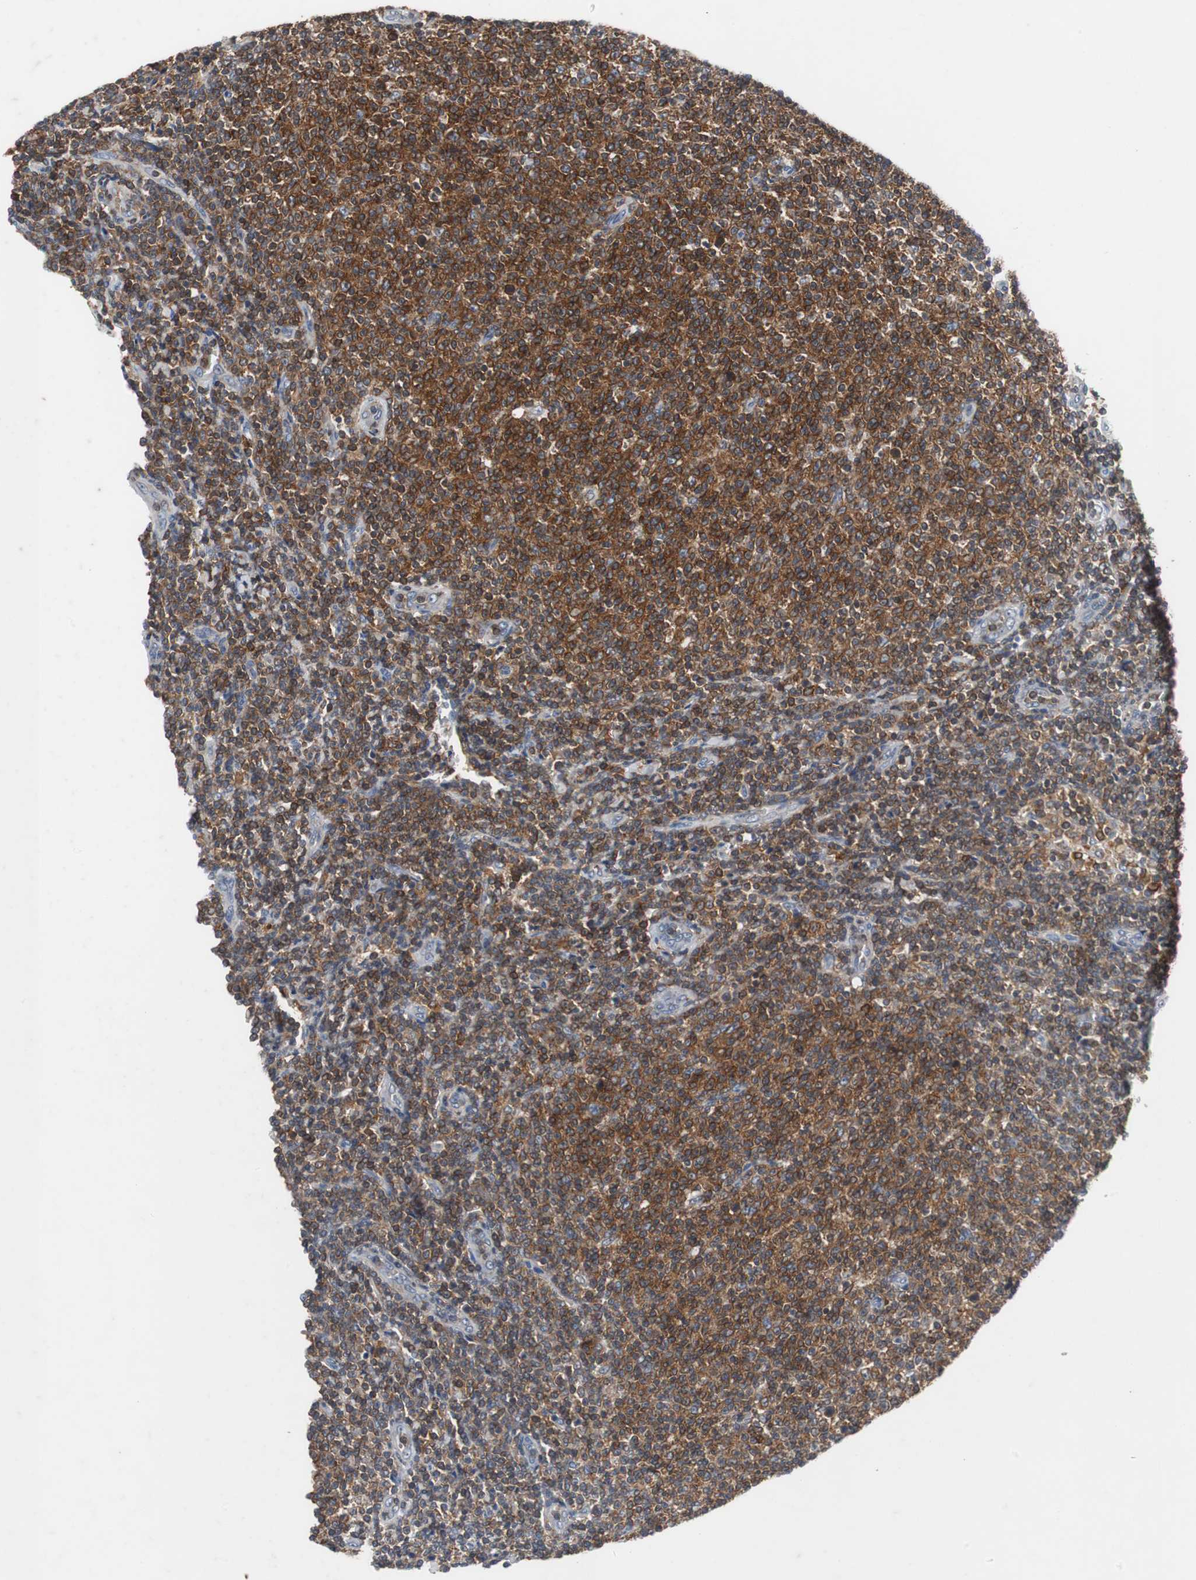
{"staining": {"intensity": "strong", "quantity": ">75%", "location": "cytoplasmic/membranous"}, "tissue": "lymphoma", "cell_type": "Tumor cells", "image_type": "cancer", "snomed": [{"axis": "morphology", "description": "Malignant lymphoma, non-Hodgkin's type, Low grade"}, {"axis": "topography", "description": "Lymph node"}], "caption": "Malignant lymphoma, non-Hodgkin's type (low-grade) tissue exhibits strong cytoplasmic/membranous expression in approximately >75% of tumor cells, visualized by immunohistochemistry.", "gene": "CALB2", "patient": {"sex": "male", "age": 66}}